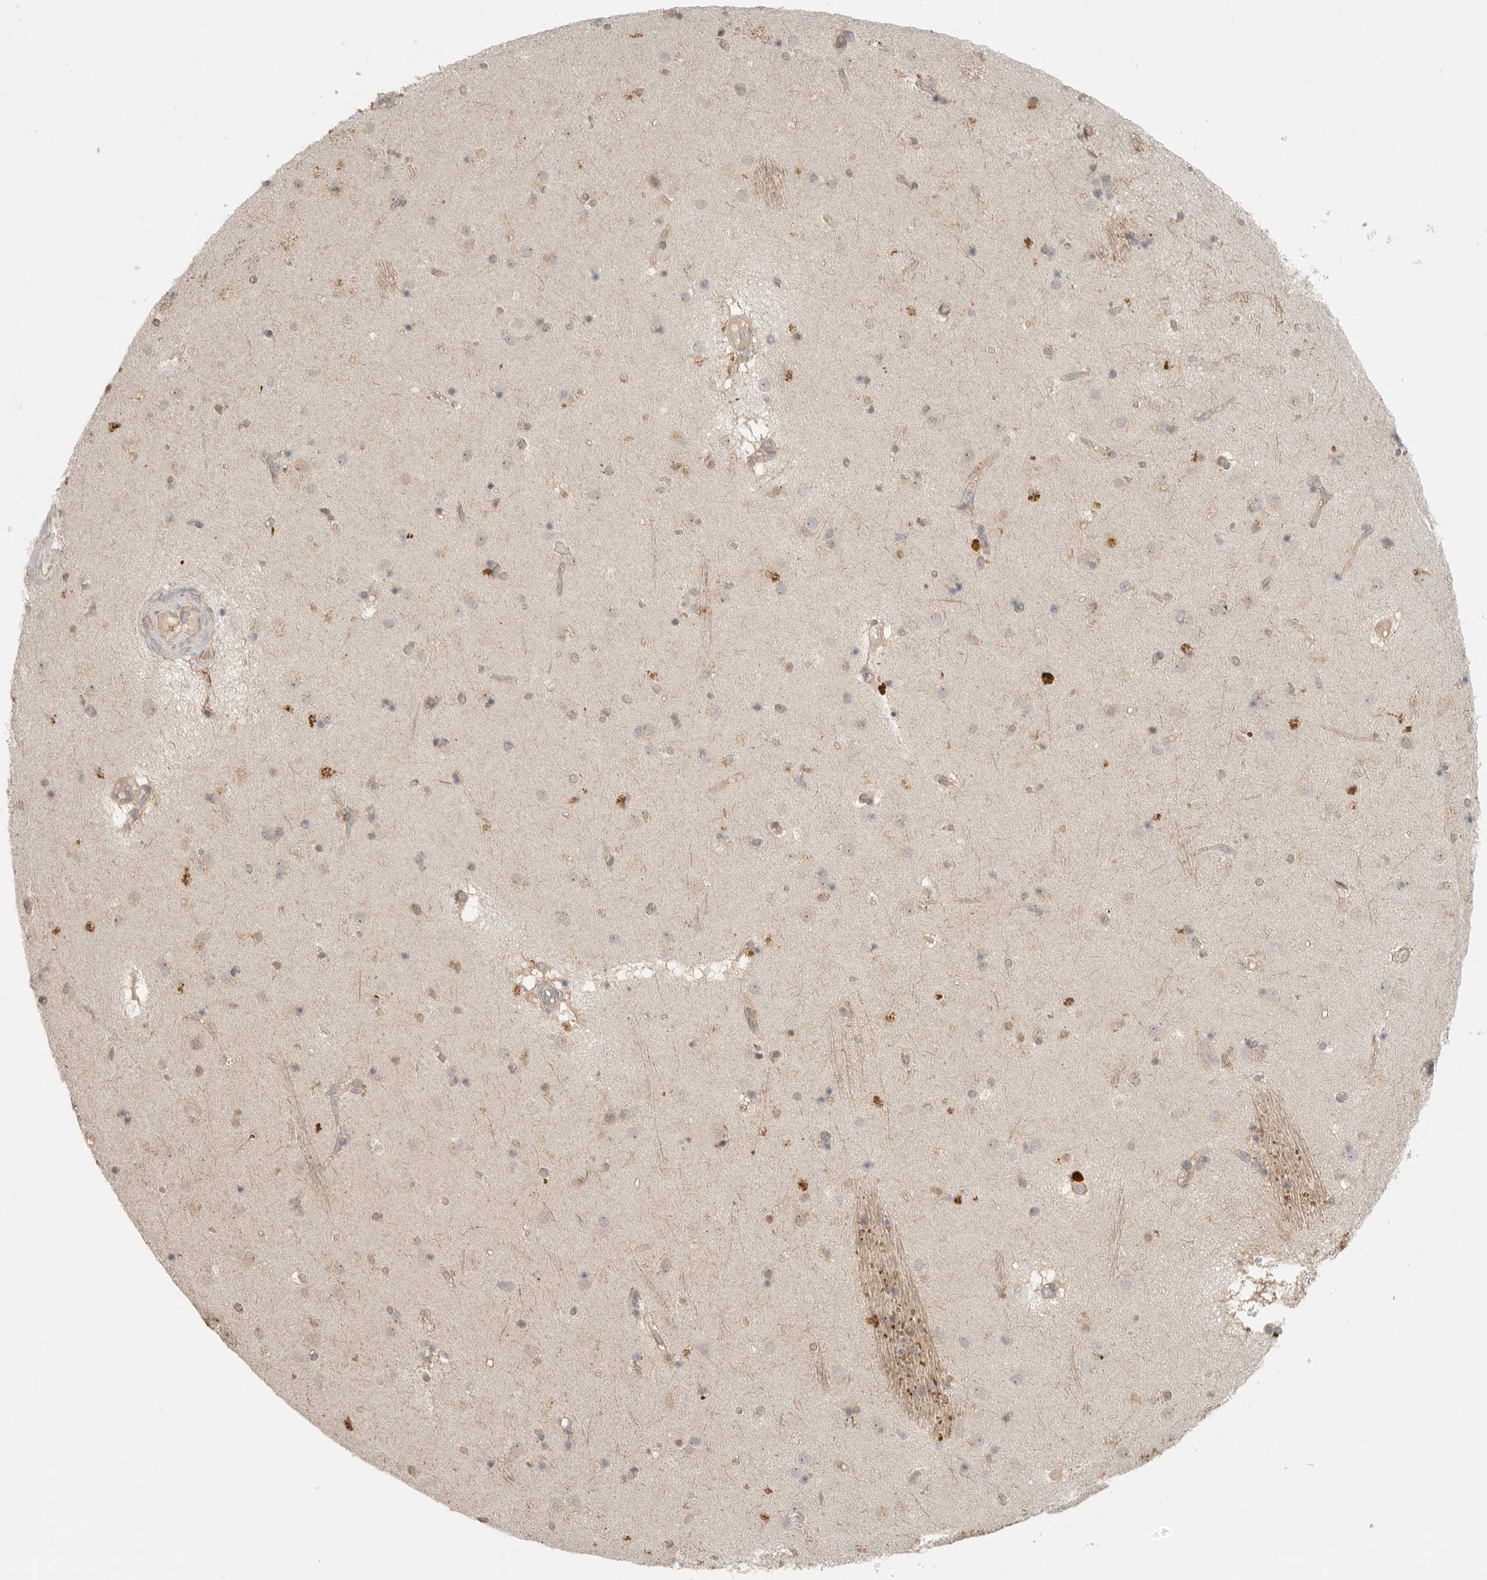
{"staining": {"intensity": "negative", "quantity": "none", "location": "none"}, "tissue": "caudate", "cell_type": "Glial cells", "image_type": "normal", "snomed": [{"axis": "morphology", "description": "Normal tissue, NOS"}, {"axis": "topography", "description": "Lateral ventricle wall"}], "caption": "Image shows no significant protein positivity in glial cells of benign caudate. The staining was performed using DAB to visualize the protein expression in brown, while the nuclei were stained in blue with hematoxylin (Magnification: 20x).", "gene": "HDAC6", "patient": {"sex": "male", "age": 70}}